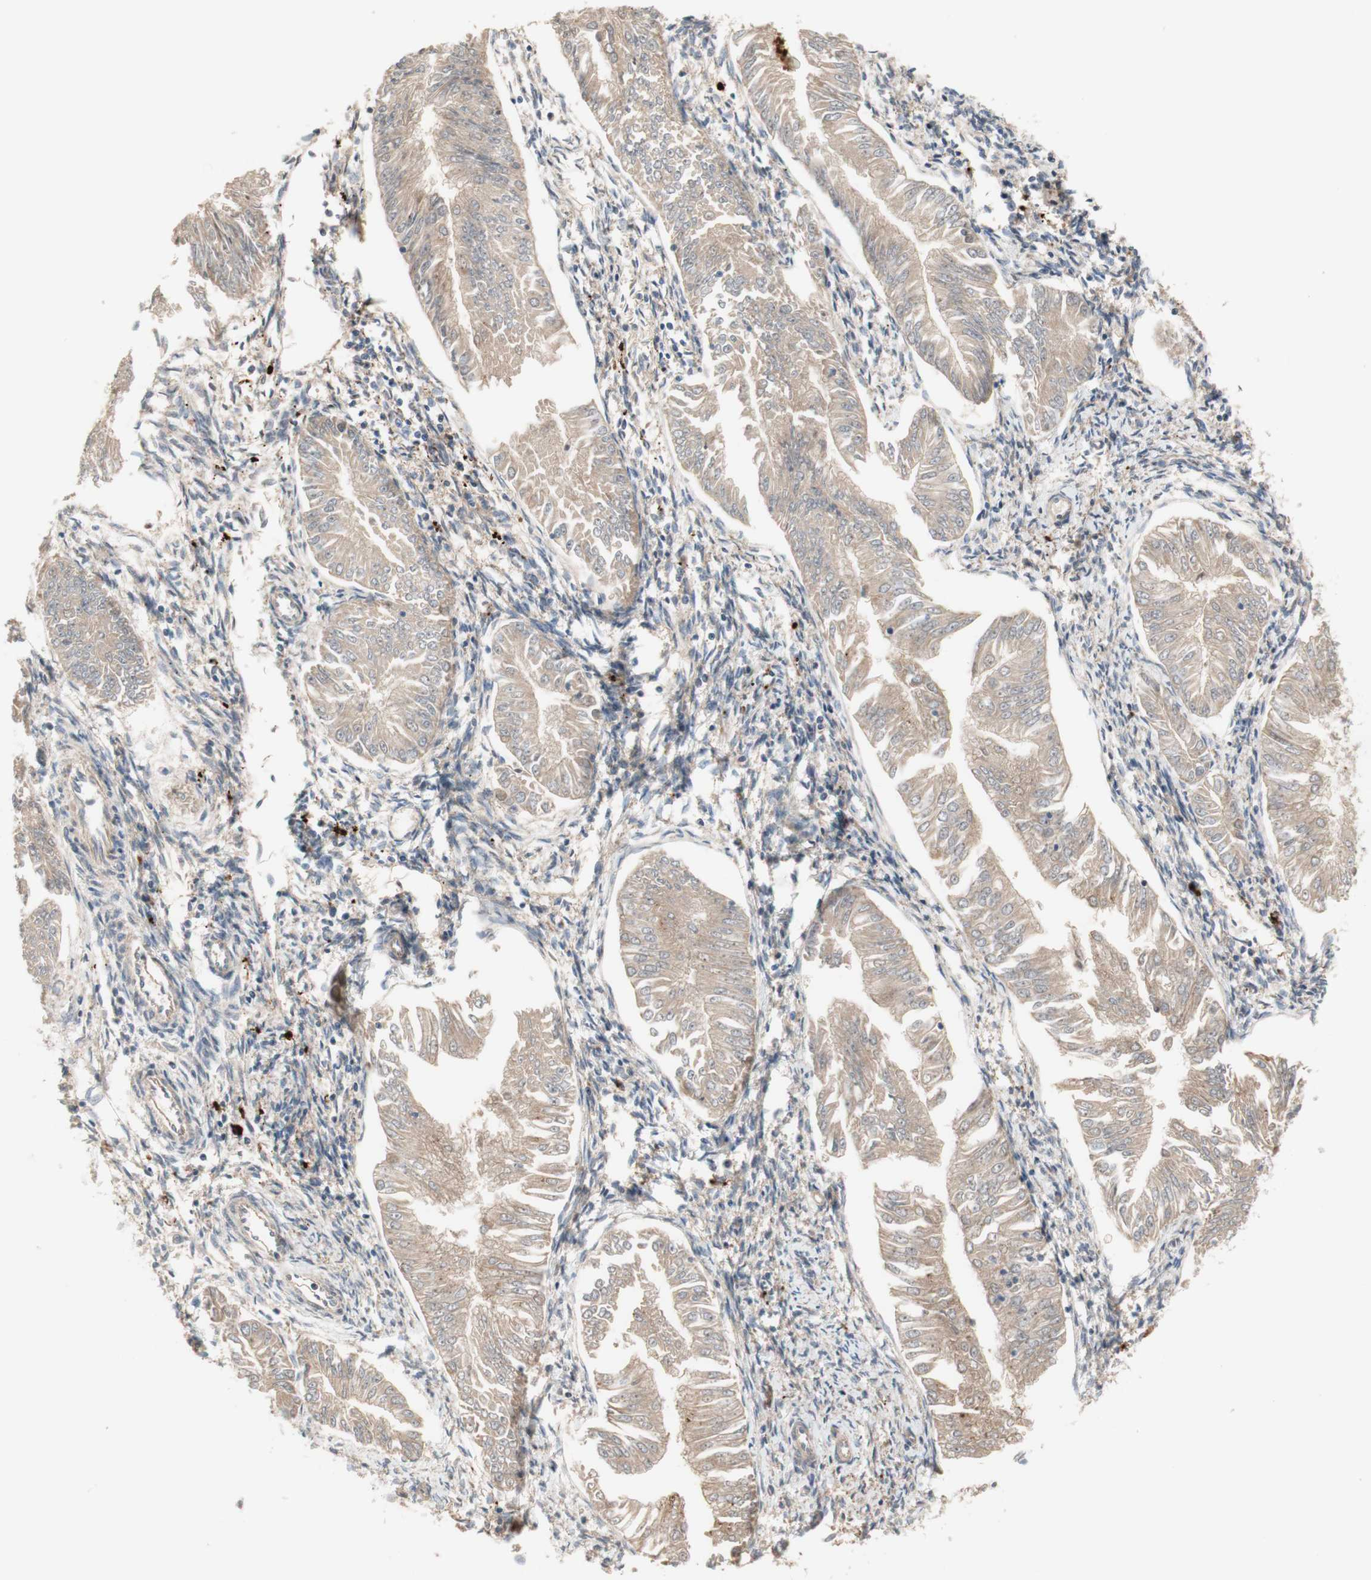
{"staining": {"intensity": "weak", "quantity": ">75%", "location": "cytoplasmic/membranous"}, "tissue": "endometrial cancer", "cell_type": "Tumor cells", "image_type": "cancer", "snomed": [{"axis": "morphology", "description": "Adenocarcinoma, NOS"}, {"axis": "topography", "description": "Endometrium"}], "caption": "A brown stain highlights weak cytoplasmic/membranous staining of a protein in endometrial cancer (adenocarcinoma) tumor cells.", "gene": "PTPN21", "patient": {"sex": "female", "age": 53}}